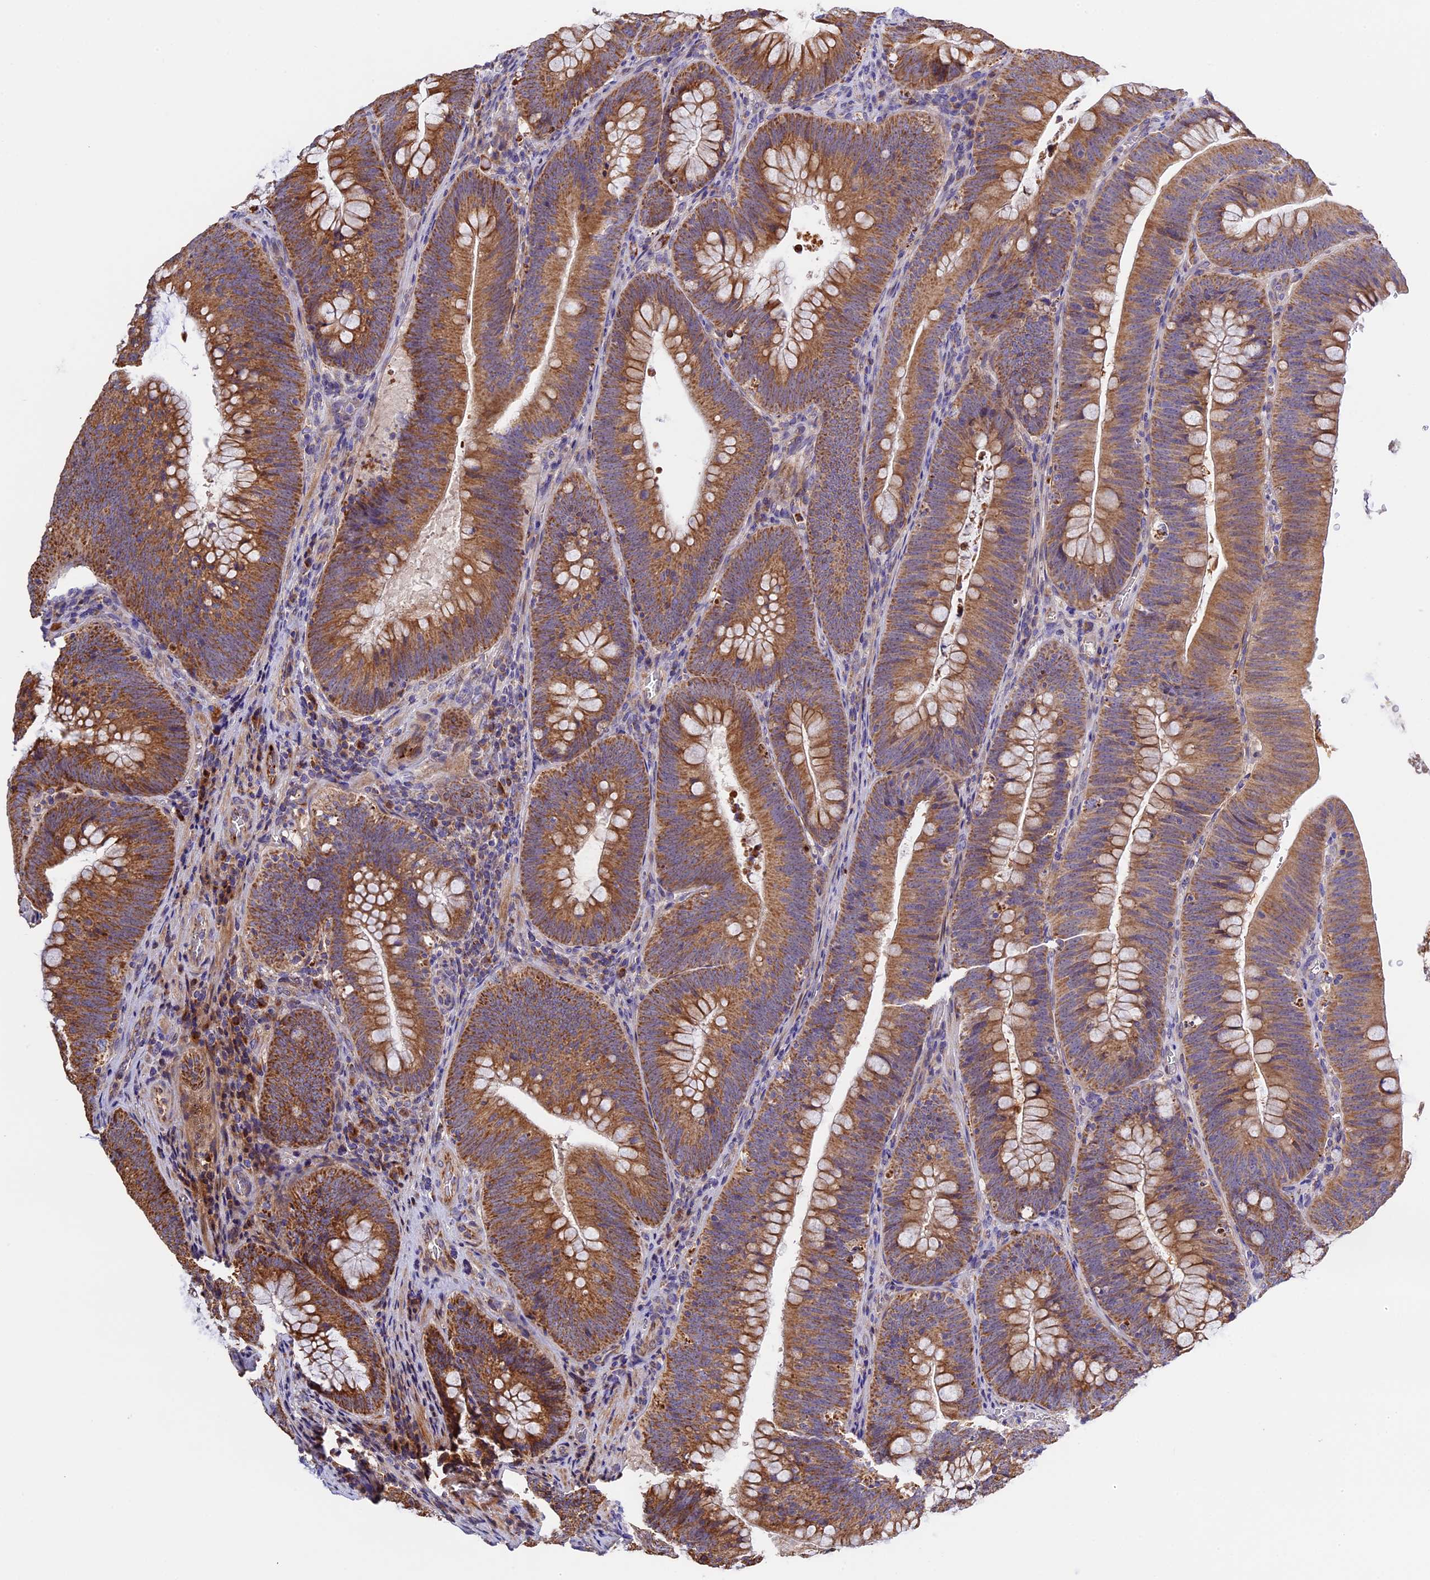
{"staining": {"intensity": "strong", "quantity": ">75%", "location": "cytoplasmic/membranous"}, "tissue": "colorectal cancer", "cell_type": "Tumor cells", "image_type": "cancer", "snomed": [{"axis": "morphology", "description": "Normal tissue, NOS"}, {"axis": "topography", "description": "Colon"}], "caption": "Colorectal cancer stained for a protein (brown) displays strong cytoplasmic/membranous positive staining in approximately >75% of tumor cells.", "gene": "OCEL1", "patient": {"sex": "female", "age": 82}}